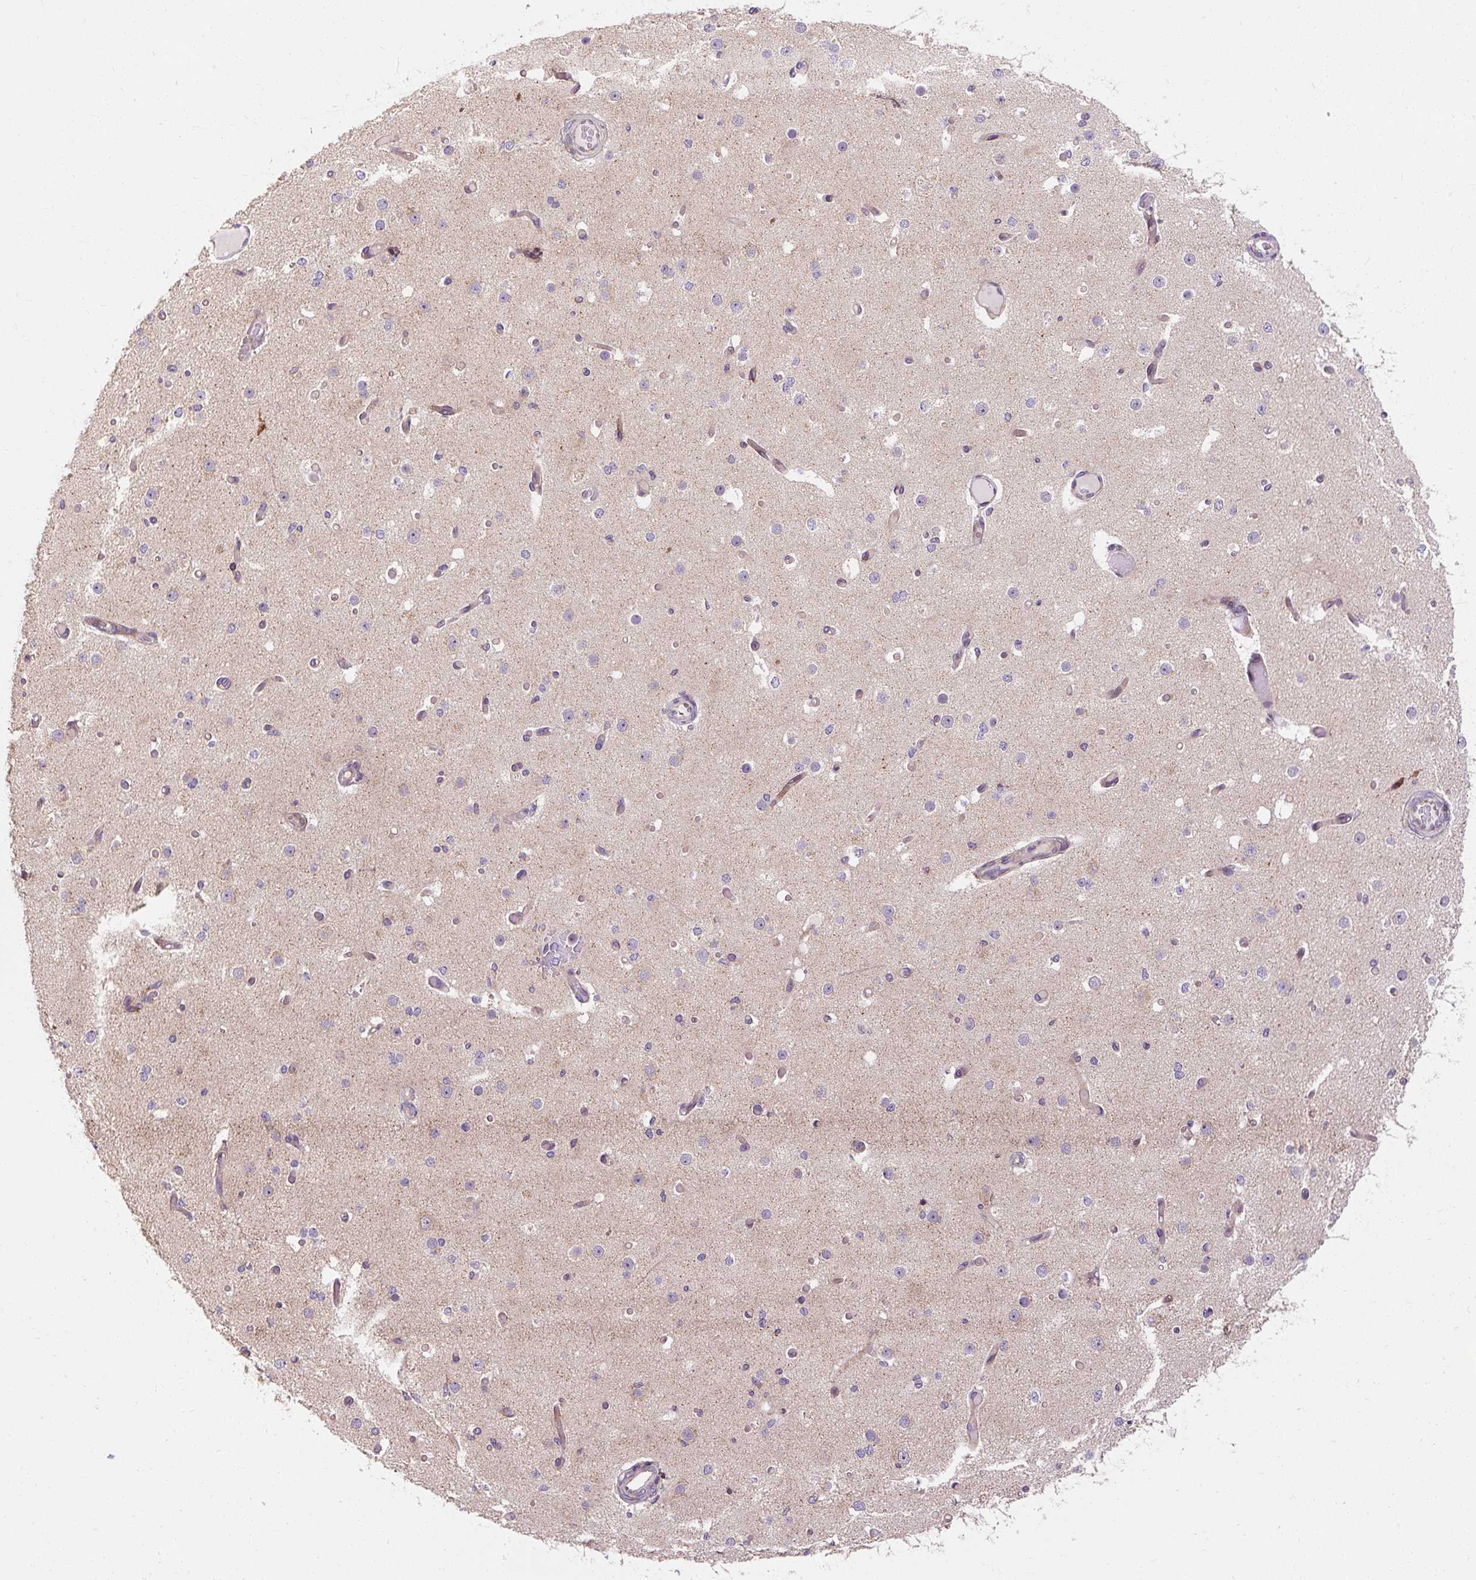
{"staining": {"intensity": "moderate", "quantity": "<25%", "location": "cytoplasmic/membranous"}, "tissue": "cerebral cortex", "cell_type": "Endothelial cells", "image_type": "normal", "snomed": [{"axis": "morphology", "description": "Normal tissue, NOS"}, {"axis": "morphology", "description": "Inflammation, NOS"}, {"axis": "topography", "description": "Cerebral cortex"}], "caption": "Cerebral cortex was stained to show a protein in brown. There is low levels of moderate cytoplasmic/membranous expression in approximately <25% of endothelial cells. The staining was performed using DAB (3,3'-diaminobenzidine) to visualize the protein expression in brown, while the nuclei were stained in blue with hematoxylin (Magnification: 20x).", "gene": "PRSS48", "patient": {"sex": "male", "age": 6}}